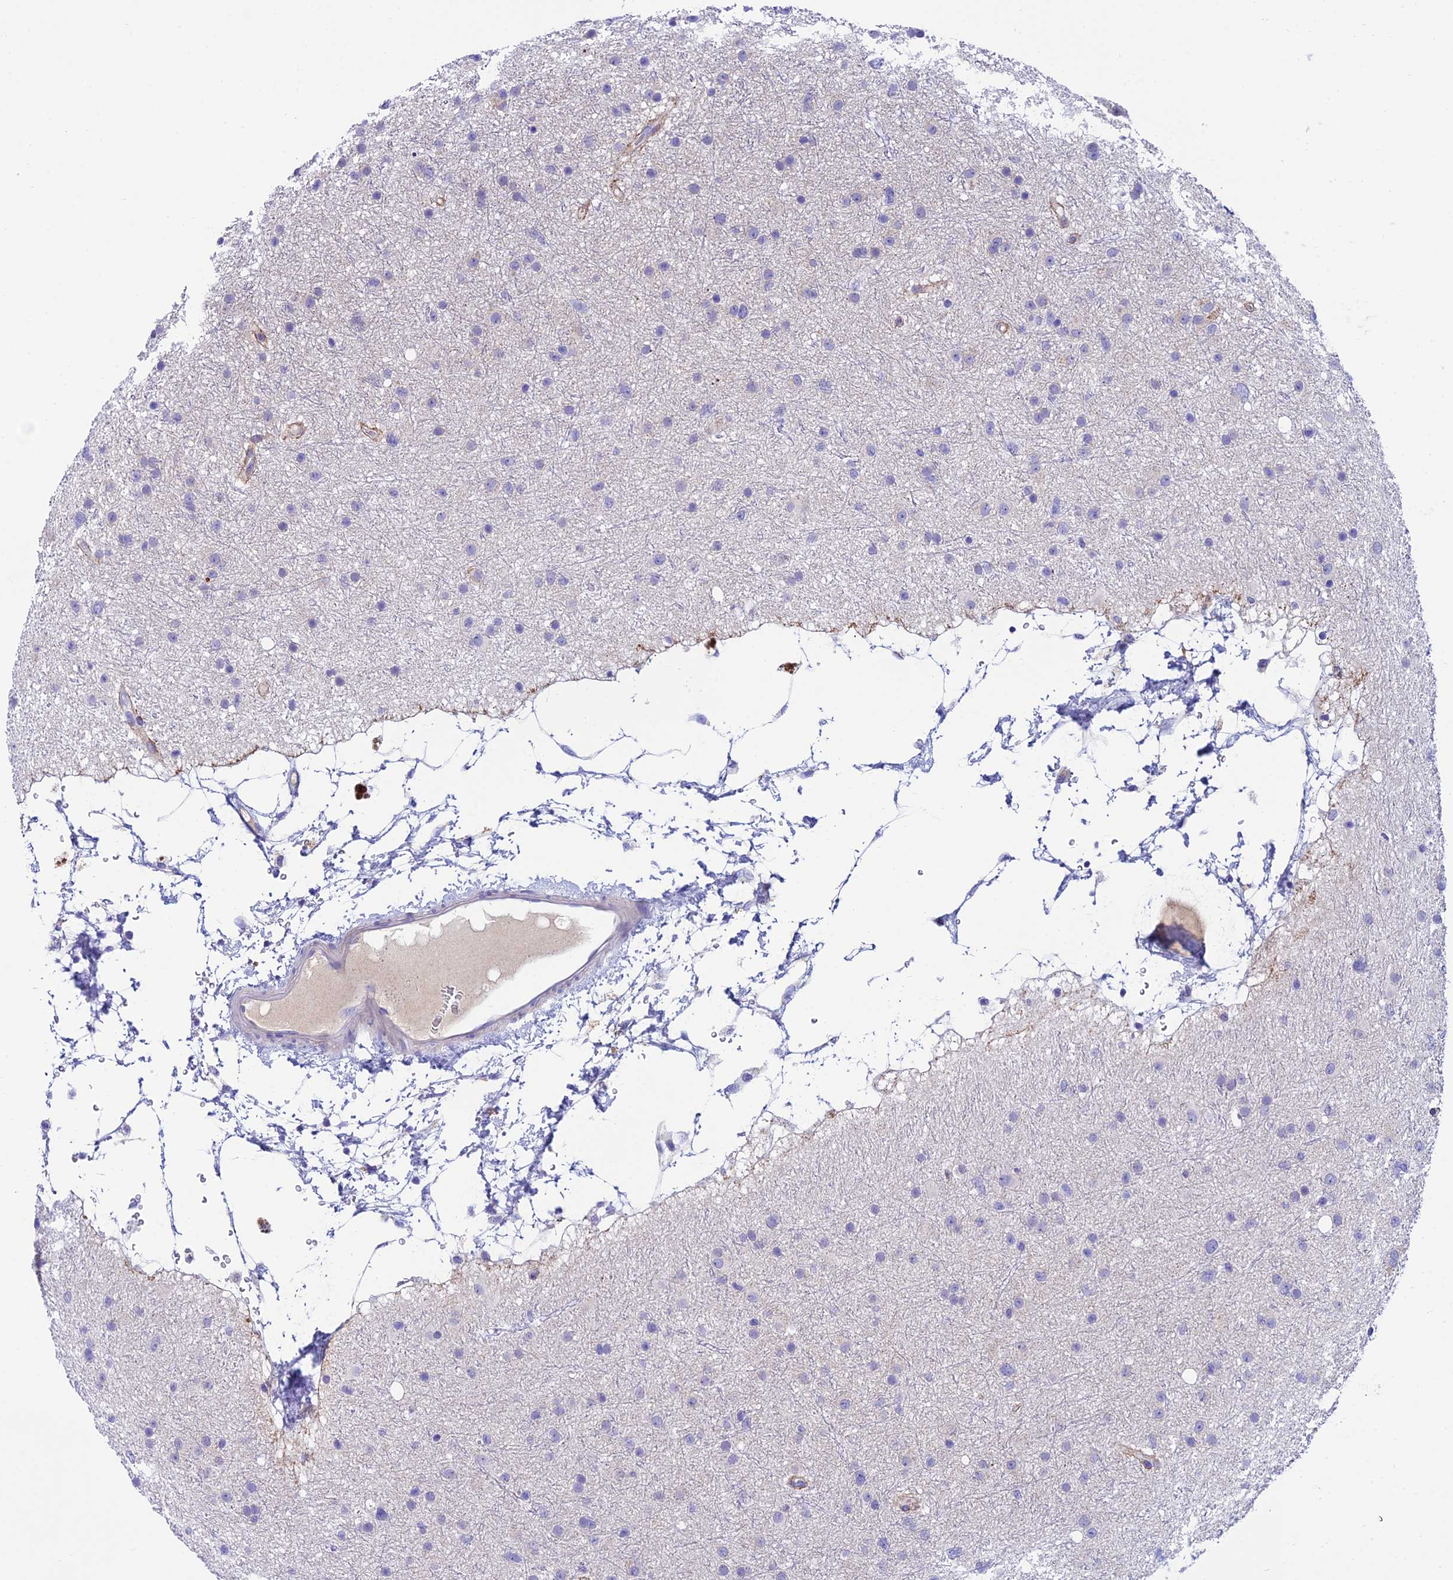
{"staining": {"intensity": "negative", "quantity": "none", "location": "none"}, "tissue": "glioma", "cell_type": "Tumor cells", "image_type": "cancer", "snomed": [{"axis": "morphology", "description": "Glioma, malignant, Low grade"}, {"axis": "topography", "description": "Cerebral cortex"}], "caption": "There is no significant expression in tumor cells of malignant glioma (low-grade).", "gene": "MACIR", "patient": {"sex": "female", "age": 39}}